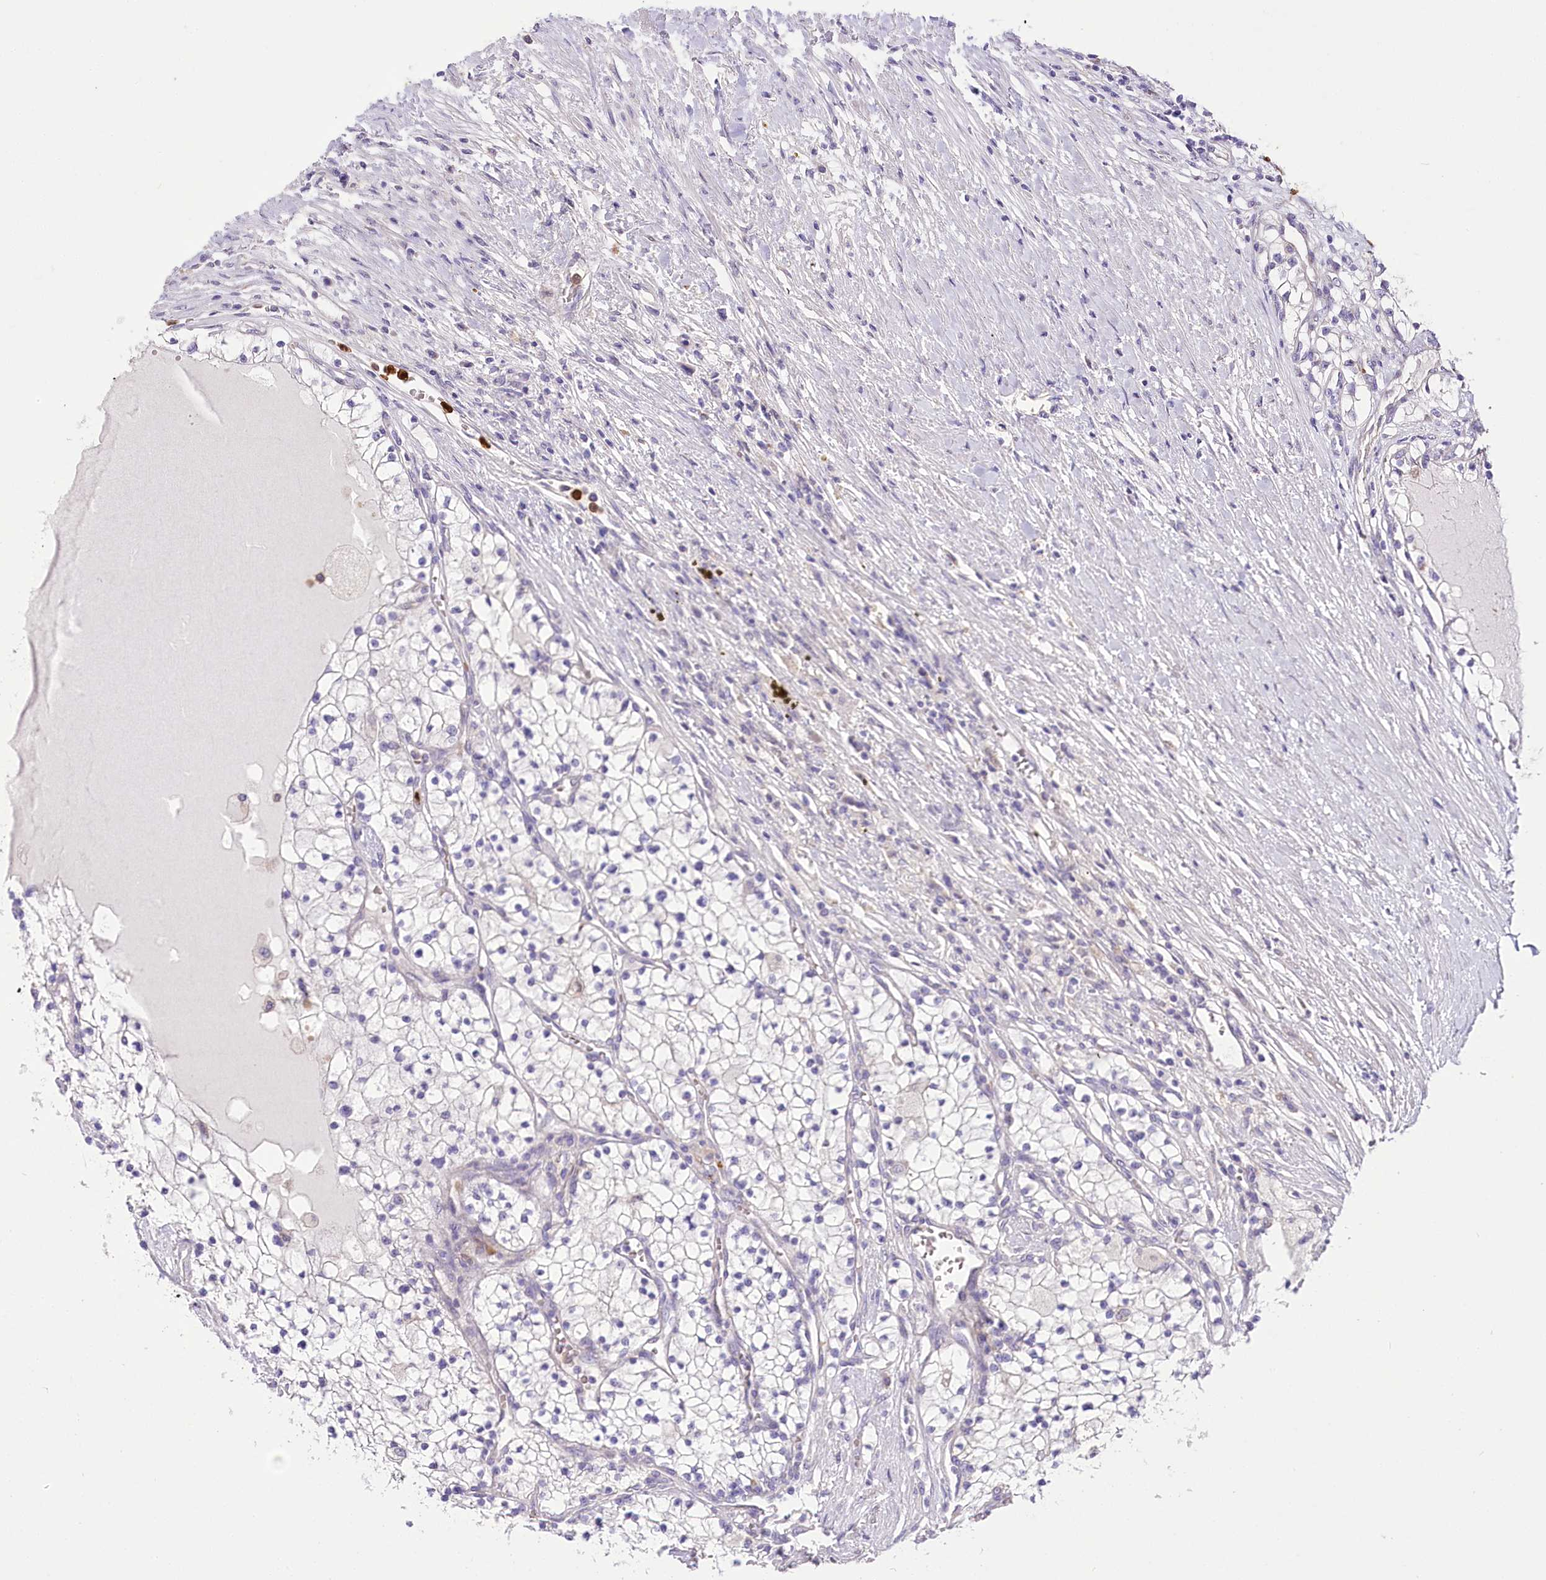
{"staining": {"intensity": "negative", "quantity": "none", "location": "none"}, "tissue": "renal cancer", "cell_type": "Tumor cells", "image_type": "cancer", "snomed": [{"axis": "morphology", "description": "Normal tissue, NOS"}, {"axis": "morphology", "description": "Adenocarcinoma, NOS"}, {"axis": "topography", "description": "Kidney"}], "caption": "Image shows no protein staining in tumor cells of renal cancer (adenocarcinoma) tissue.", "gene": "DPYD", "patient": {"sex": "male", "age": 68}}